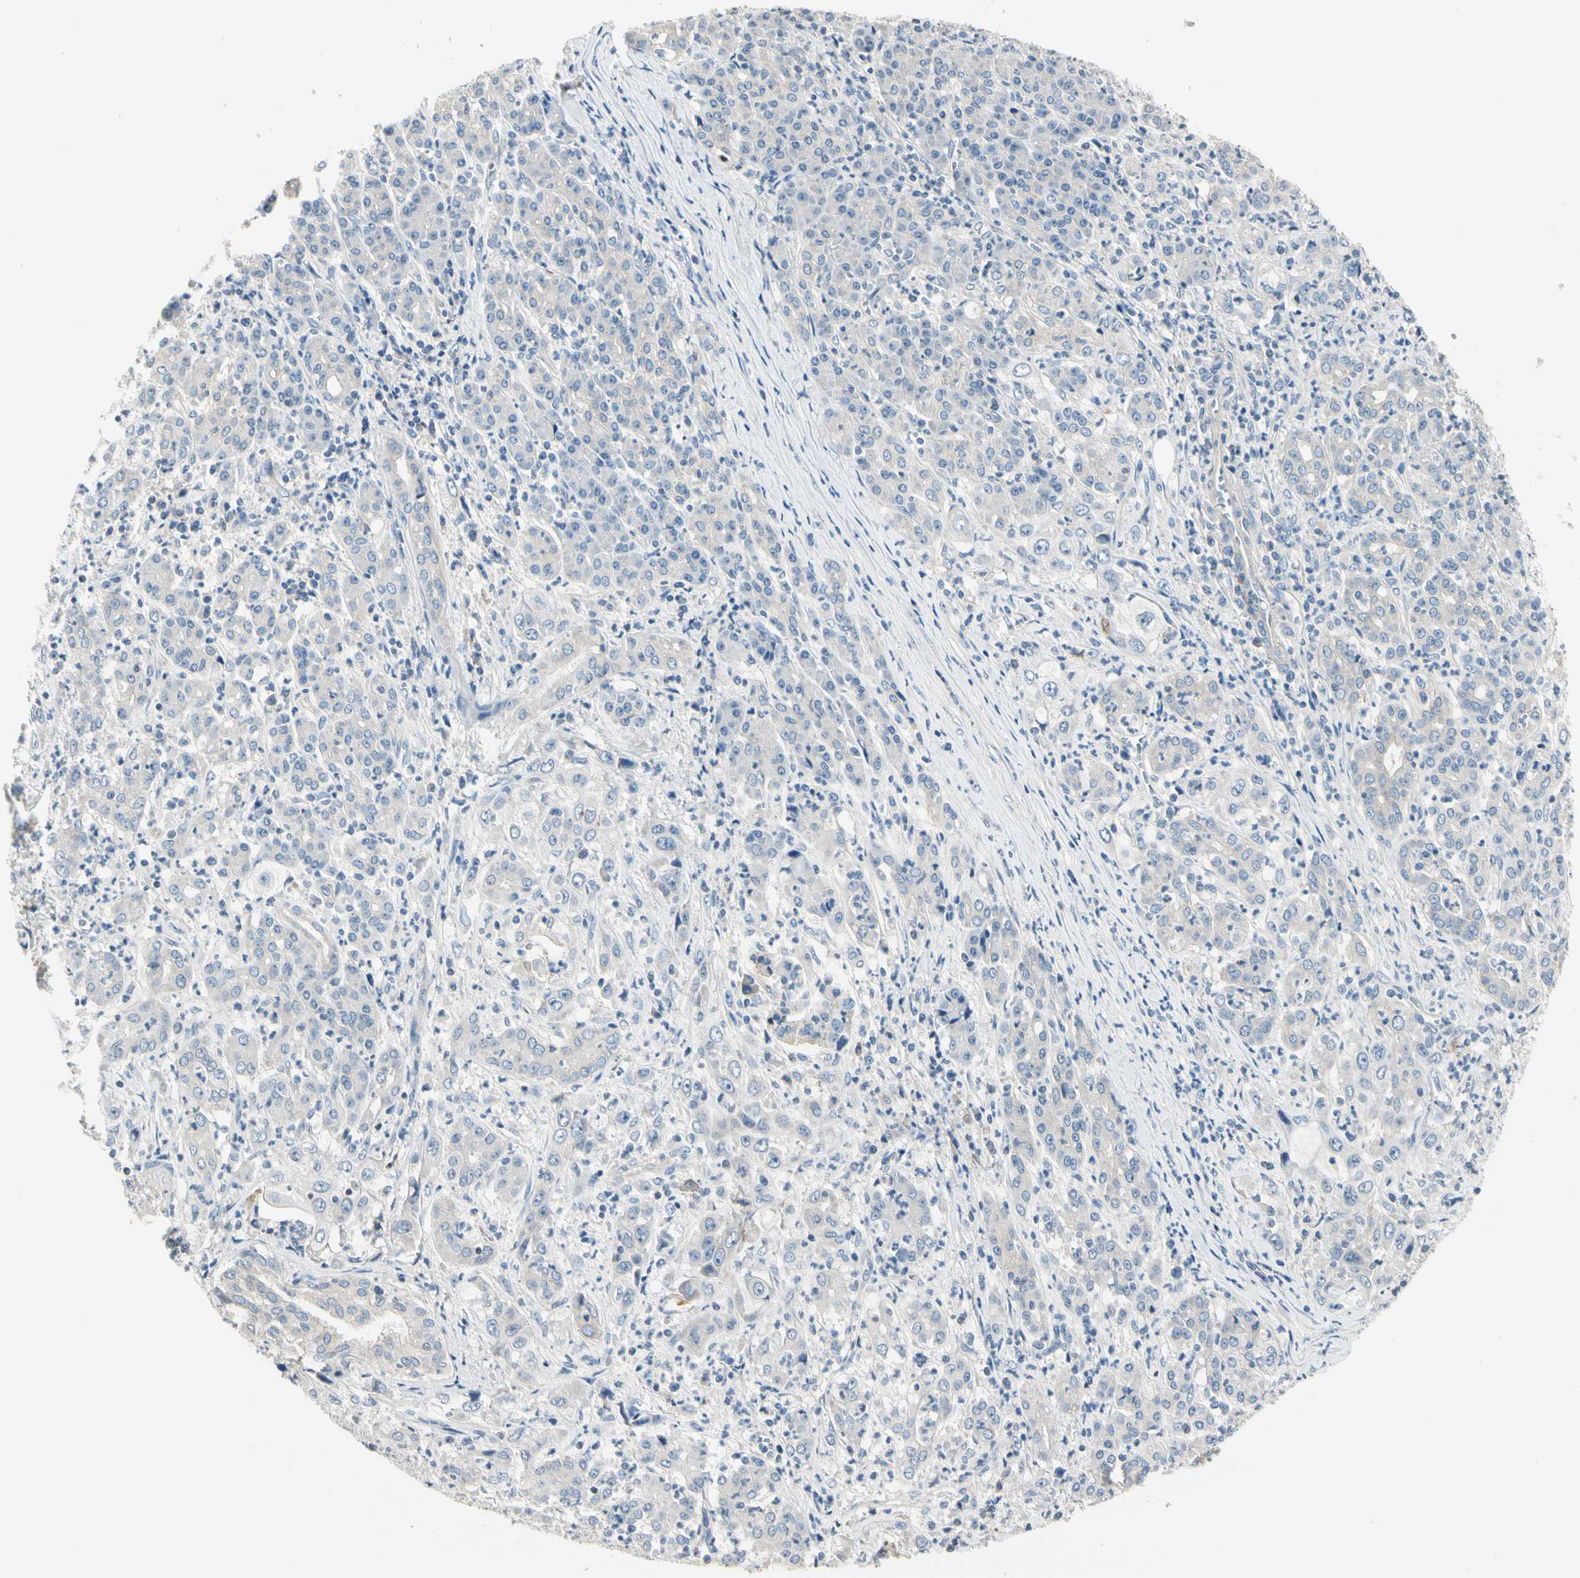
{"staining": {"intensity": "negative", "quantity": "none", "location": "none"}, "tissue": "pancreatic cancer", "cell_type": "Tumor cells", "image_type": "cancer", "snomed": [{"axis": "morphology", "description": "Adenocarcinoma, NOS"}, {"axis": "topography", "description": "Pancreas"}], "caption": "The immunohistochemistry photomicrograph has no significant positivity in tumor cells of pancreatic adenocarcinoma tissue.", "gene": "GPR153", "patient": {"sex": "male", "age": 70}}